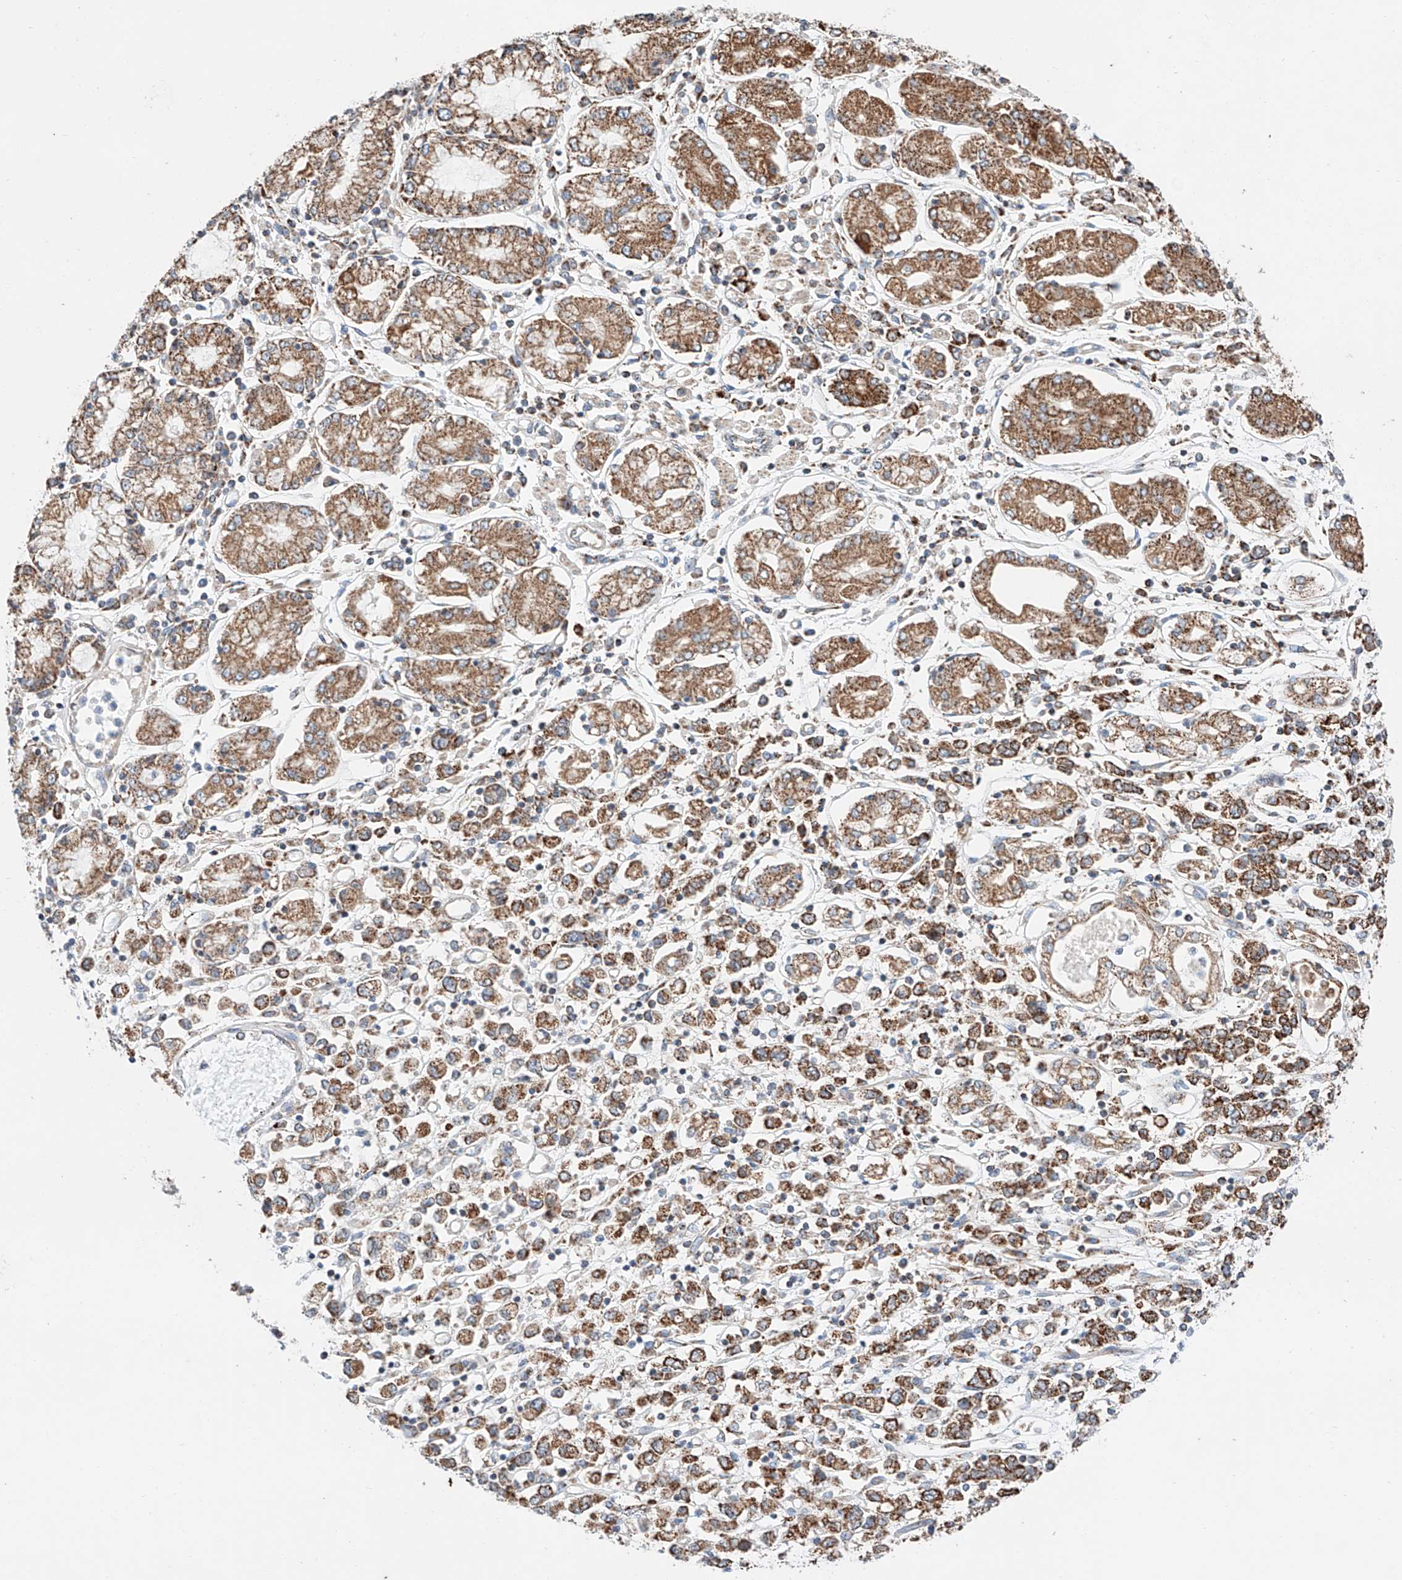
{"staining": {"intensity": "strong", "quantity": ">75%", "location": "cytoplasmic/membranous"}, "tissue": "stomach cancer", "cell_type": "Tumor cells", "image_type": "cancer", "snomed": [{"axis": "morphology", "description": "Adenocarcinoma, NOS"}, {"axis": "topography", "description": "Stomach"}], "caption": "Tumor cells display high levels of strong cytoplasmic/membranous positivity in about >75% of cells in human stomach adenocarcinoma.", "gene": "KTI12", "patient": {"sex": "female", "age": 76}}